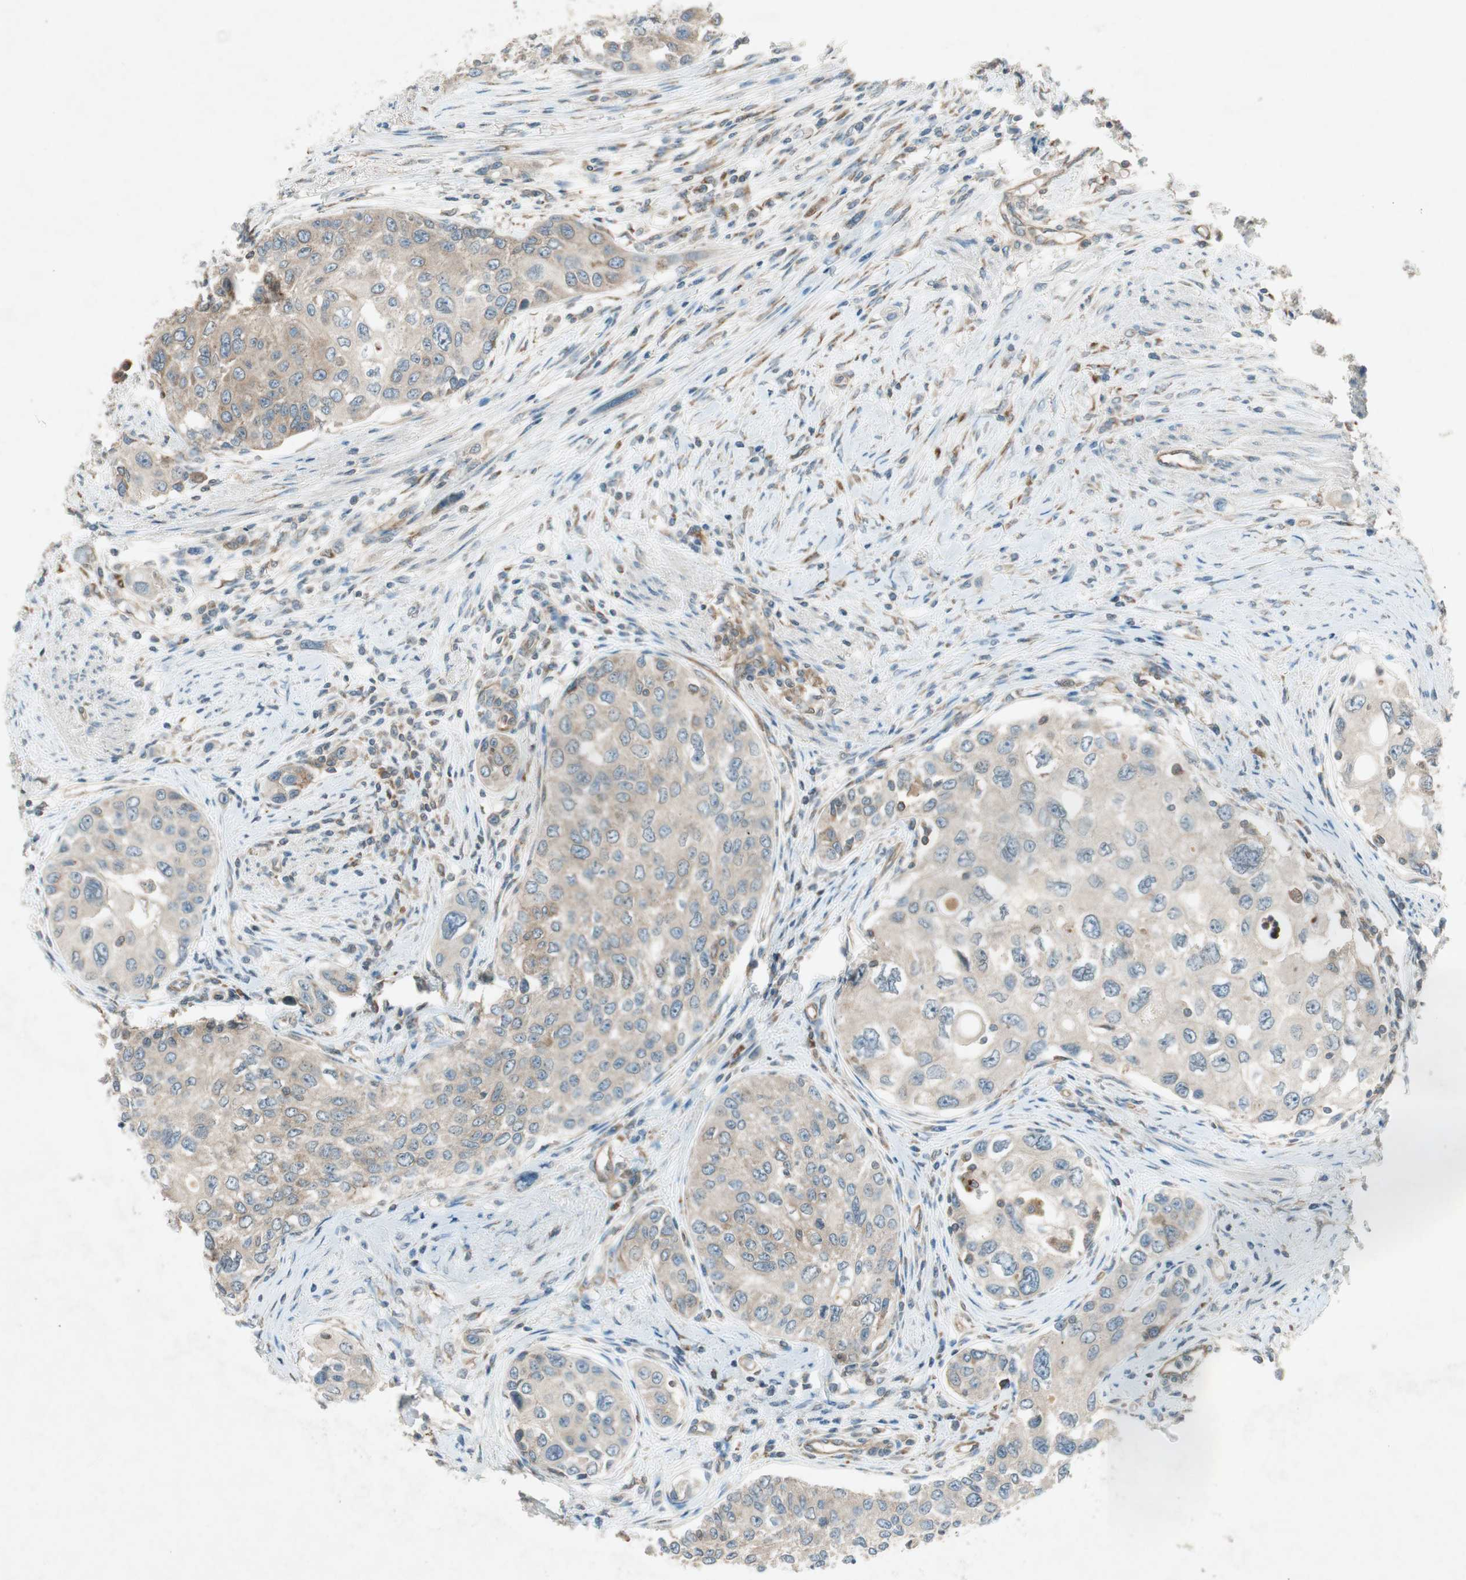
{"staining": {"intensity": "weak", "quantity": ">75%", "location": "cytoplasmic/membranous"}, "tissue": "urothelial cancer", "cell_type": "Tumor cells", "image_type": "cancer", "snomed": [{"axis": "morphology", "description": "Urothelial carcinoma, High grade"}, {"axis": "topography", "description": "Urinary bladder"}], "caption": "Tumor cells display weak cytoplasmic/membranous staining in about >75% of cells in high-grade urothelial carcinoma.", "gene": "CHADL", "patient": {"sex": "female", "age": 56}}